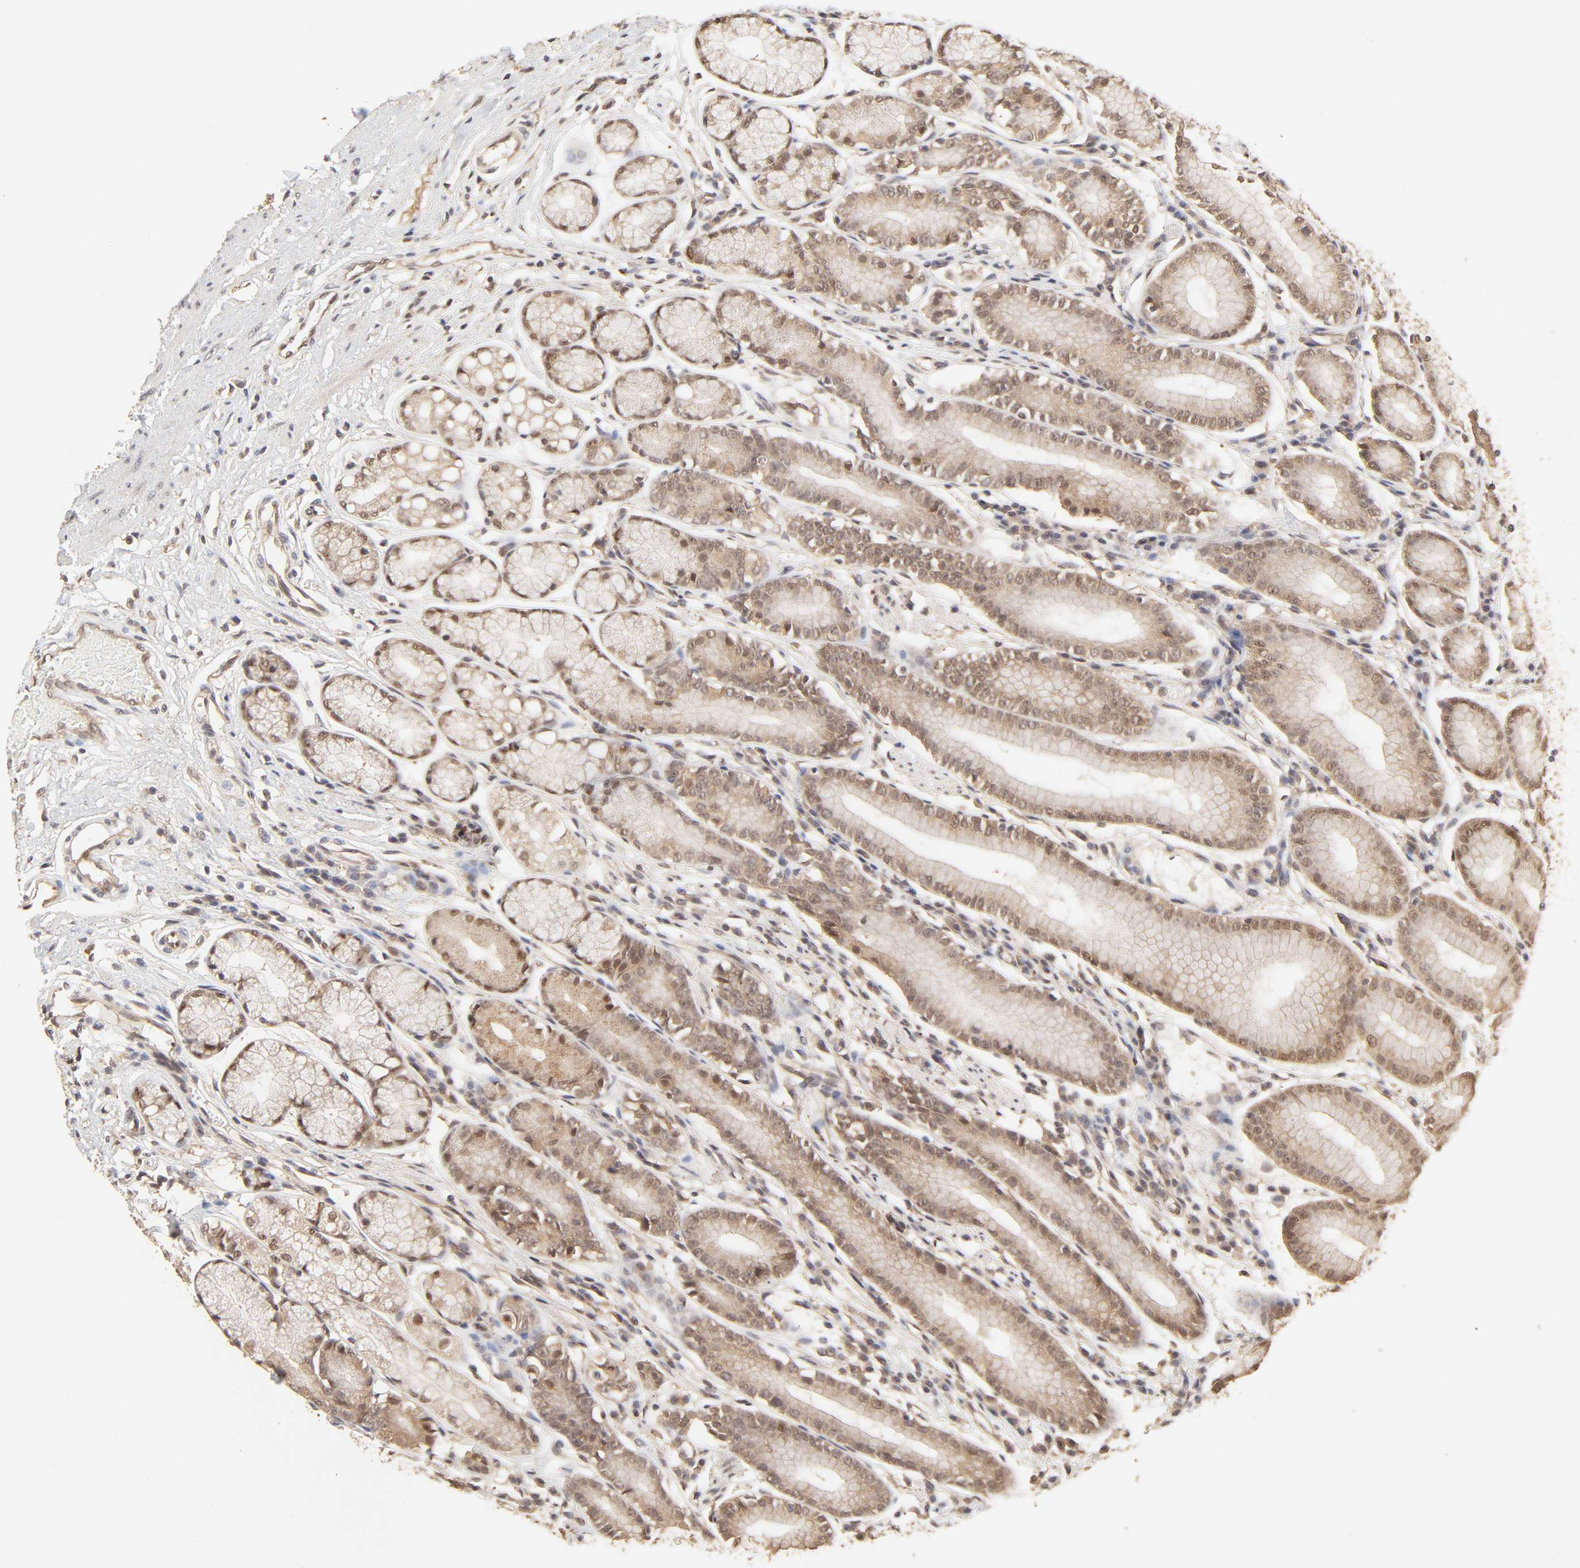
{"staining": {"intensity": "moderate", "quantity": ">75%", "location": "cytoplasmic/membranous"}, "tissue": "stomach", "cell_type": "Glandular cells", "image_type": "normal", "snomed": [{"axis": "morphology", "description": "Normal tissue, NOS"}, {"axis": "morphology", "description": "Inflammation, NOS"}, {"axis": "topography", "description": "Stomach, lower"}], "caption": "High-magnification brightfield microscopy of normal stomach stained with DAB (brown) and counterstained with hematoxylin (blue). glandular cells exhibit moderate cytoplasmic/membranous staining is present in approximately>75% of cells.", "gene": "MAPK1", "patient": {"sex": "male", "age": 59}}